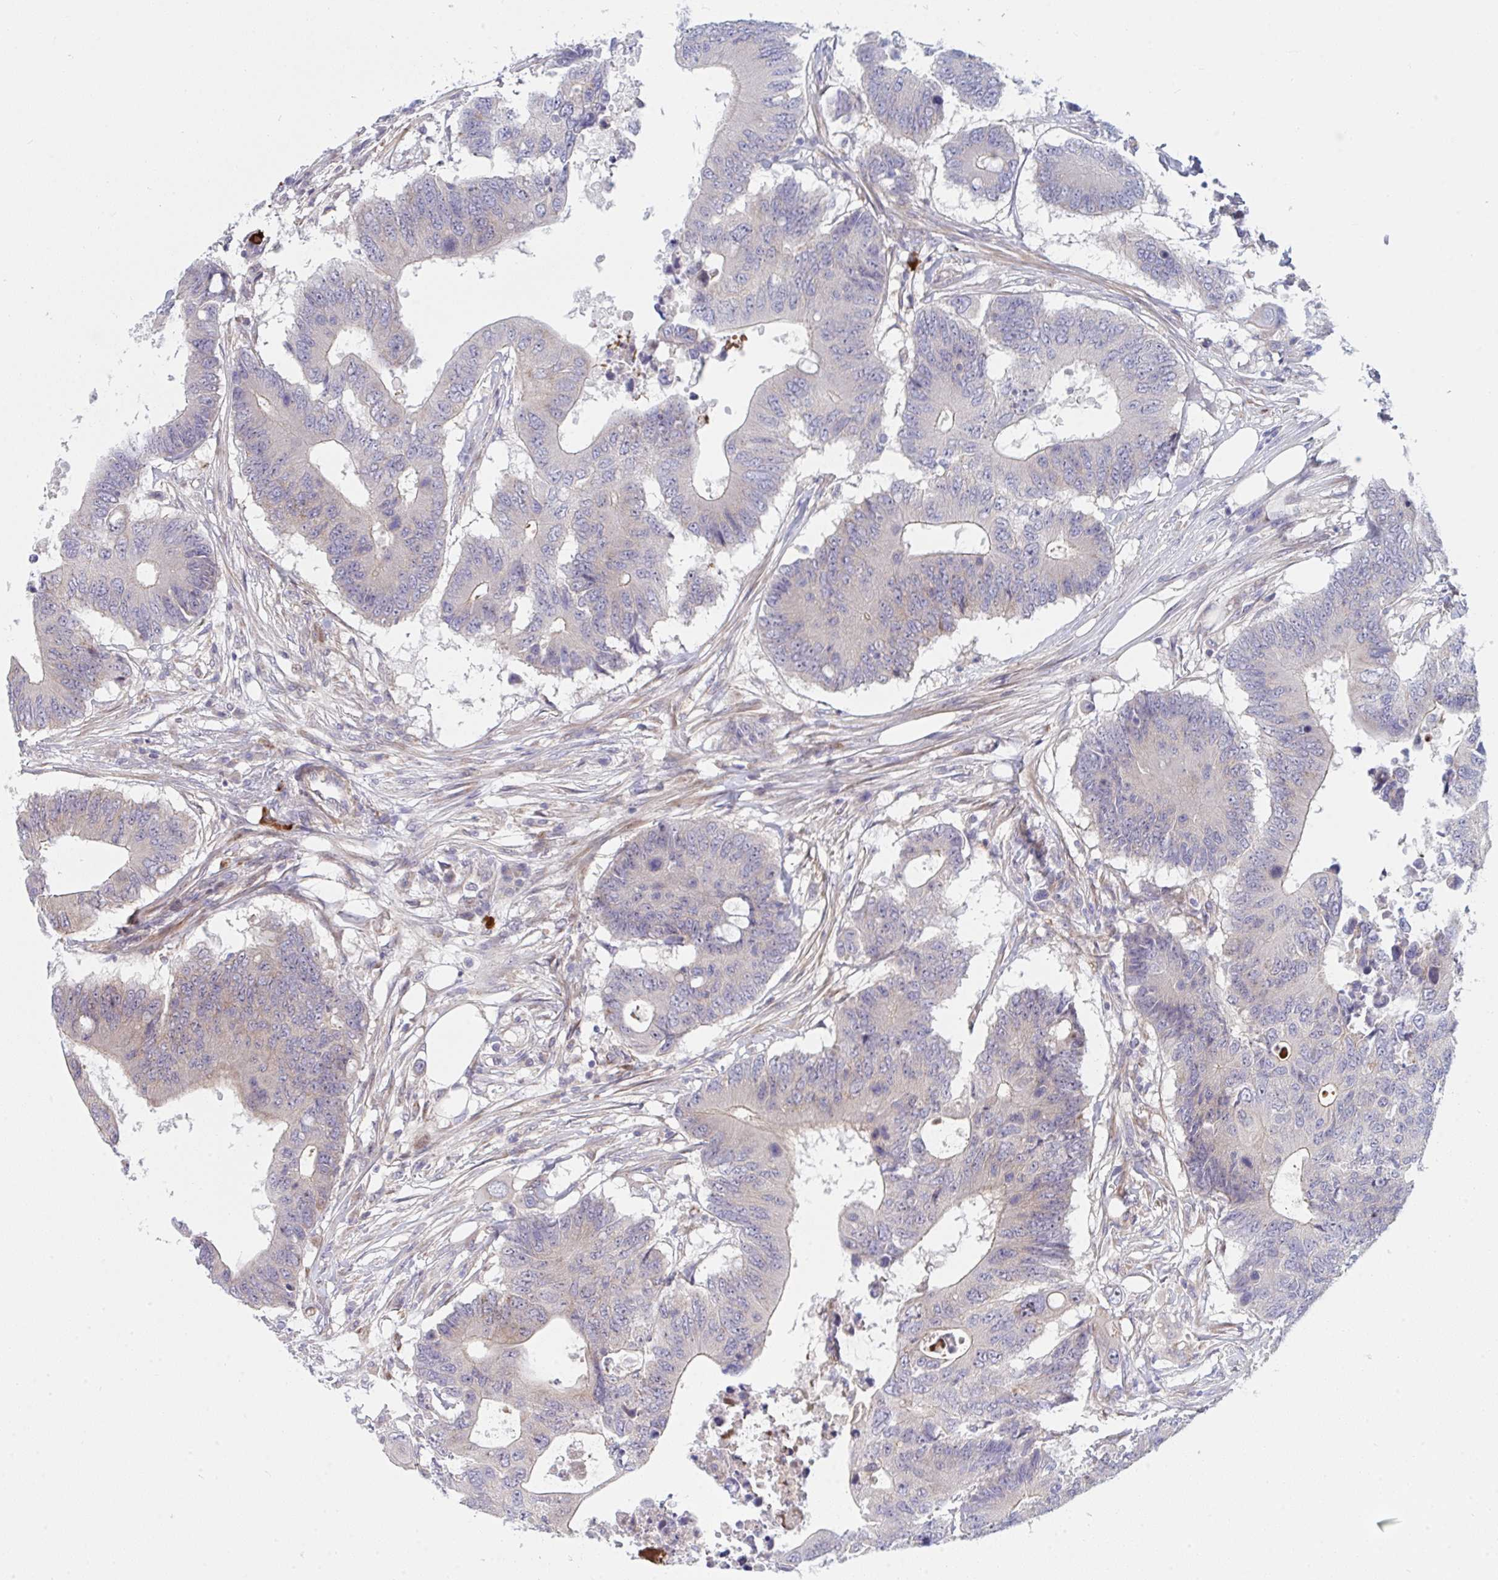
{"staining": {"intensity": "negative", "quantity": "none", "location": "none"}, "tissue": "colorectal cancer", "cell_type": "Tumor cells", "image_type": "cancer", "snomed": [{"axis": "morphology", "description": "Adenocarcinoma, NOS"}, {"axis": "topography", "description": "Colon"}], "caption": "Tumor cells are negative for brown protein staining in colorectal cancer (adenocarcinoma).", "gene": "TNFSF4", "patient": {"sex": "male", "age": 71}}